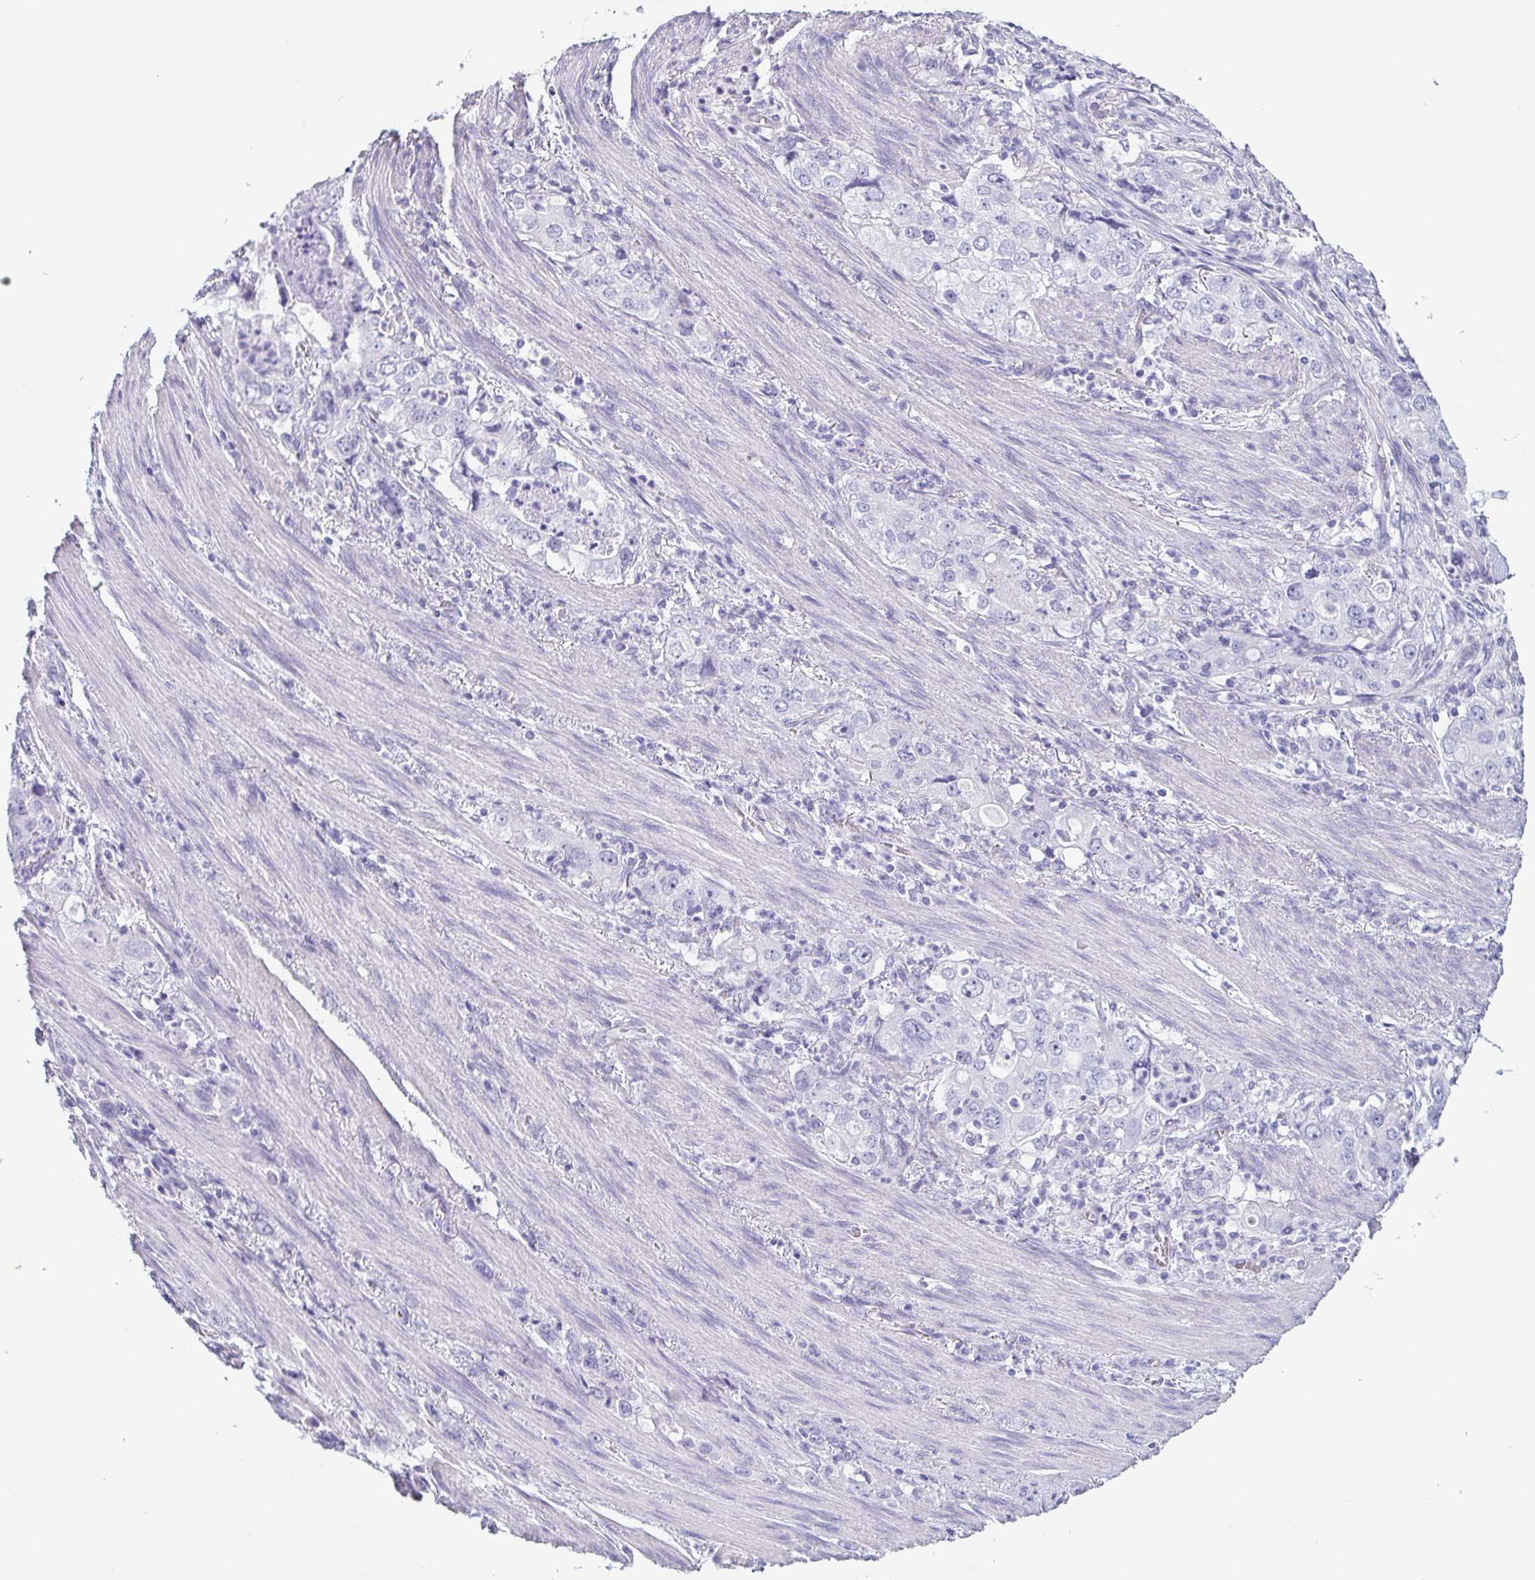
{"staining": {"intensity": "negative", "quantity": "none", "location": "none"}, "tissue": "stomach cancer", "cell_type": "Tumor cells", "image_type": "cancer", "snomed": [{"axis": "morphology", "description": "Adenocarcinoma, NOS"}, {"axis": "topography", "description": "Stomach, upper"}], "caption": "Immunohistochemistry histopathology image of neoplastic tissue: human stomach cancer (adenocarcinoma) stained with DAB (3,3'-diaminobenzidine) demonstrates no significant protein expression in tumor cells.", "gene": "PRR4", "patient": {"sex": "male", "age": 75}}